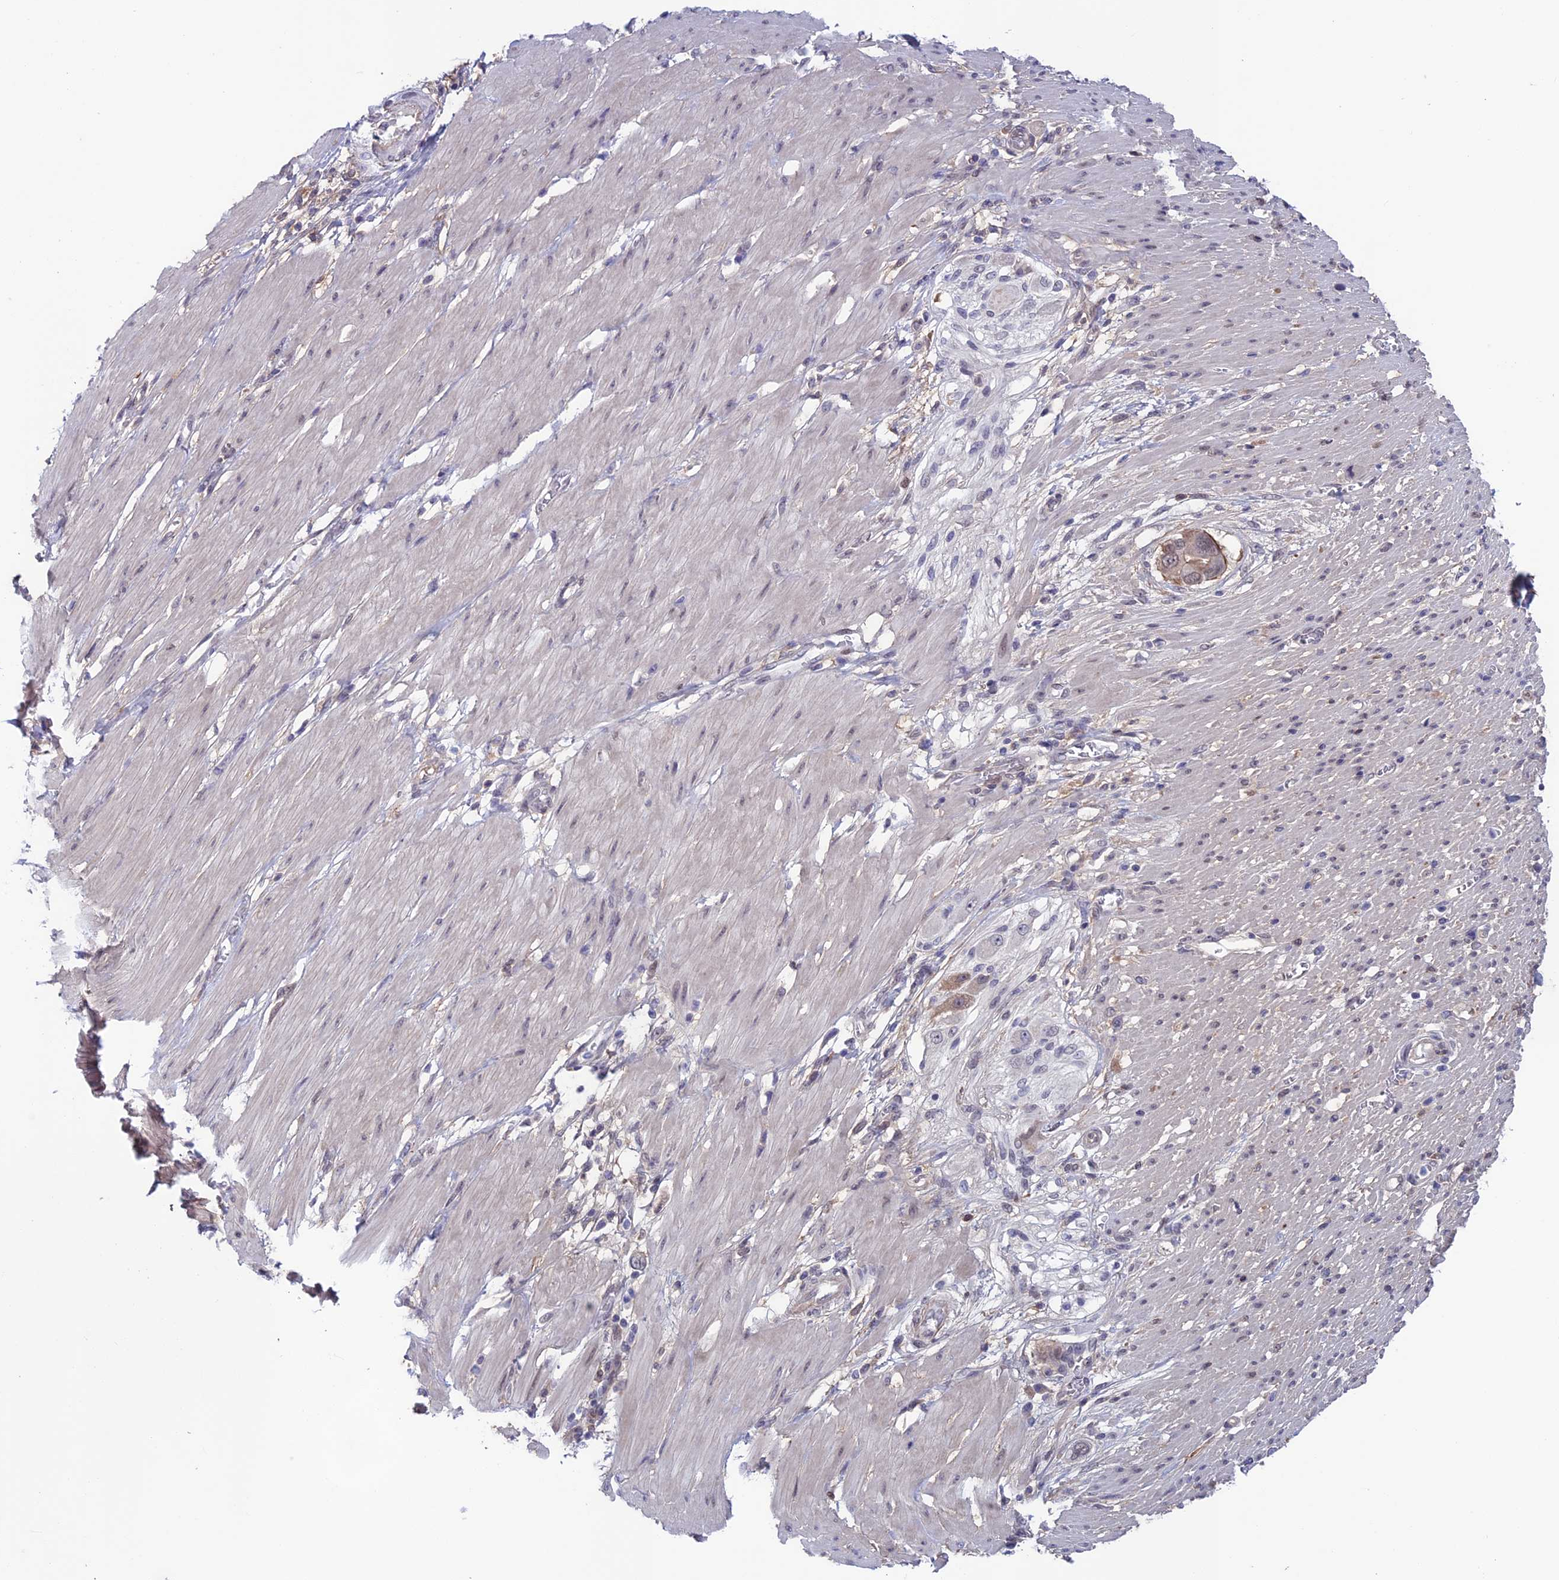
{"staining": {"intensity": "moderate", "quantity": "<25%", "location": "cytoplasmic/membranous"}, "tissue": "pancreatic cancer", "cell_type": "Tumor cells", "image_type": "cancer", "snomed": [{"axis": "morphology", "description": "Adenocarcinoma, NOS"}, {"axis": "topography", "description": "Pancreas"}], "caption": "Pancreatic cancer (adenocarcinoma) was stained to show a protein in brown. There is low levels of moderate cytoplasmic/membranous expression in about <25% of tumor cells.", "gene": "FKBPL", "patient": {"sex": "male", "age": 68}}